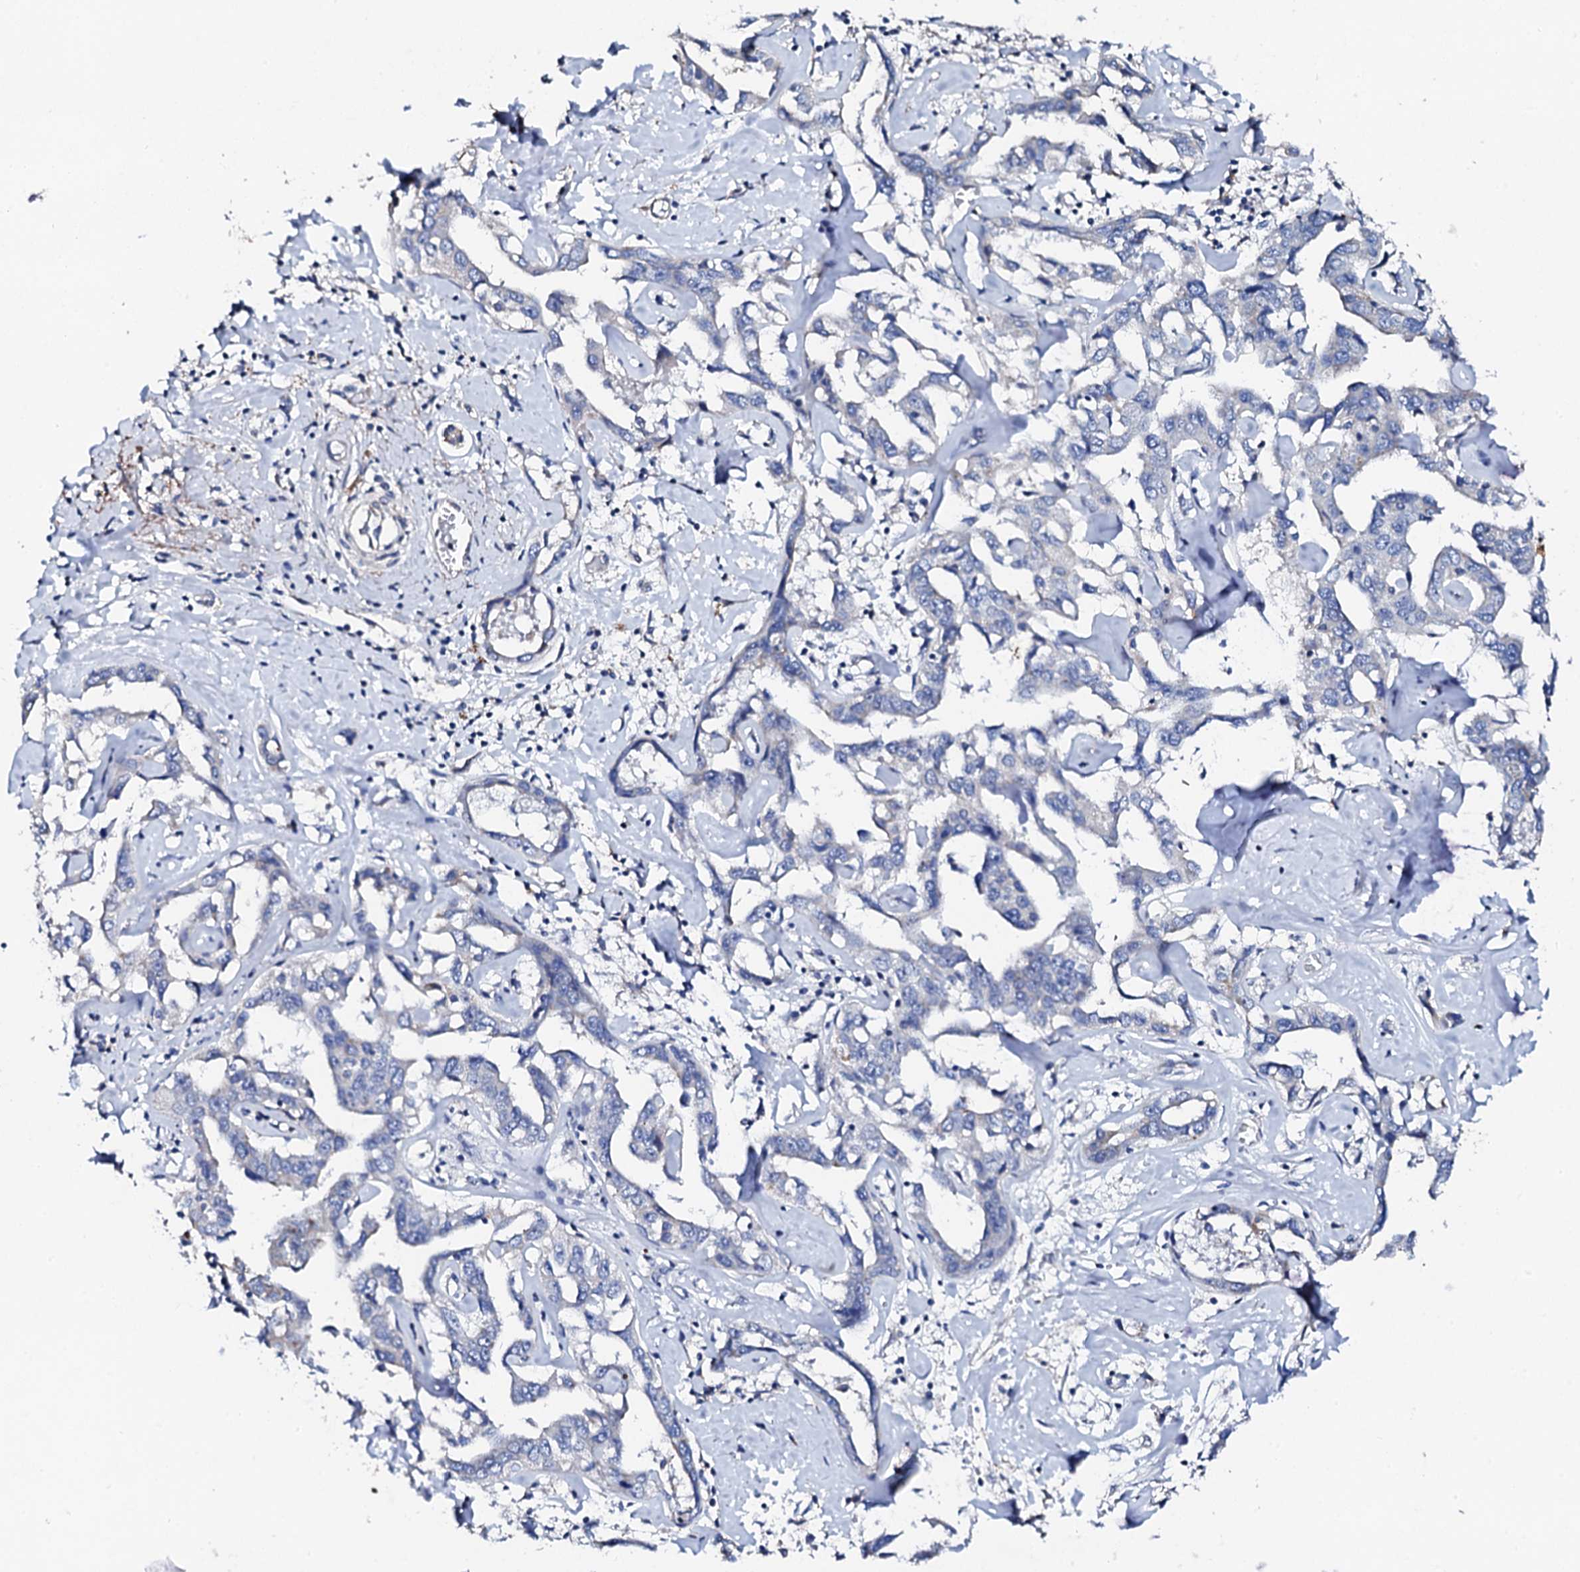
{"staining": {"intensity": "negative", "quantity": "none", "location": "none"}, "tissue": "liver cancer", "cell_type": "Tumor cells", "image_type": "cancer", "snomed": [{"axis": "morphology", "description": "Cholangiocarcinoma"}, {"axis": "topography", "description": "Liver"}], "caption": "The micrograph displays no significant staining in tumor cells of liver cancer. Brightfield microscopy of immunohistochemistry (IHC) stained with DAB (brown) and hematoxylin (blue), captured at high magnification.", "gene": "KLHL32", "patient": {"sex": "male", "age": 59}}